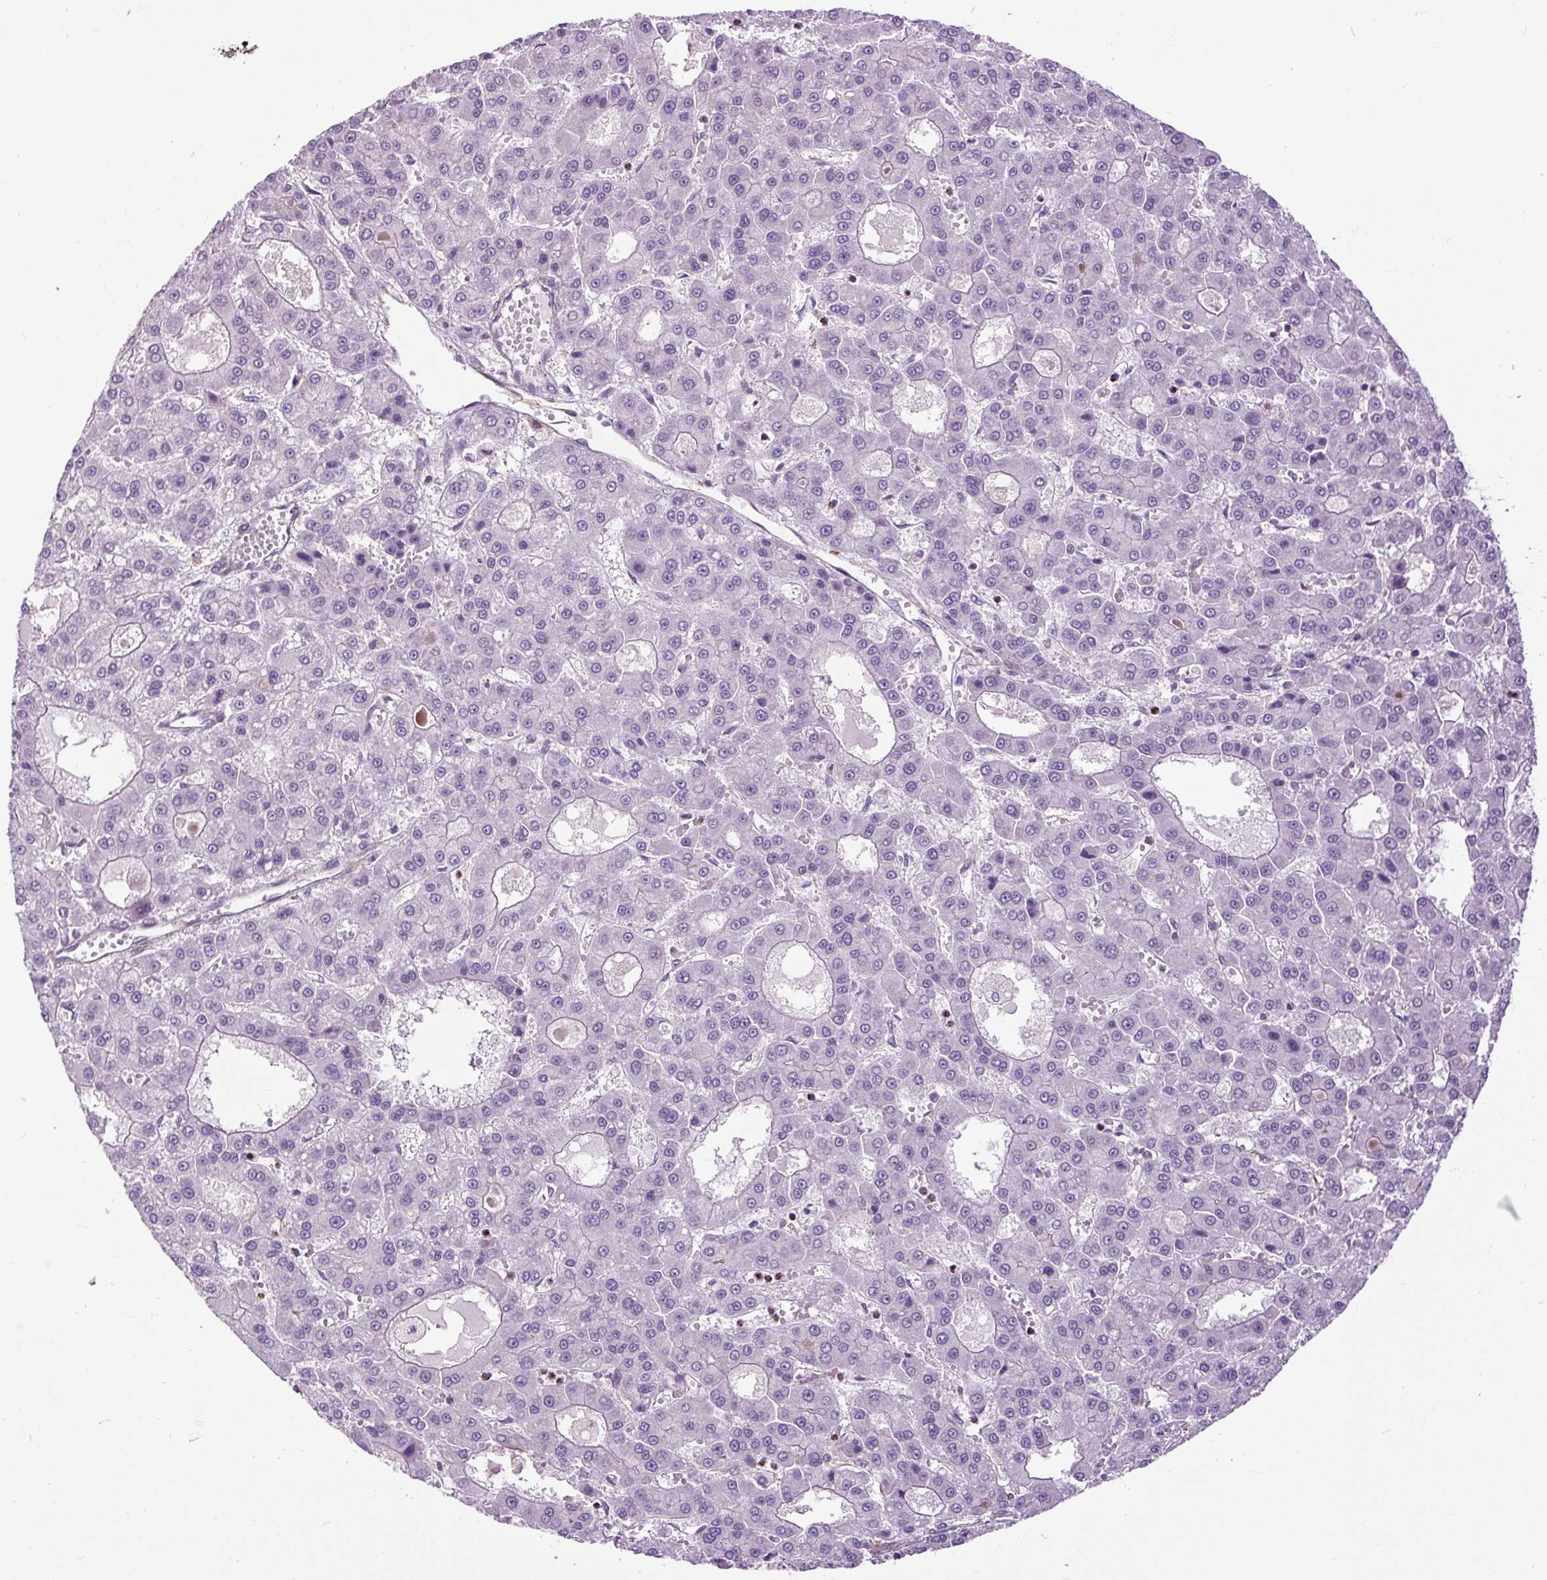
{"staining": {"intensity": "negative", "quantity": "none", "location": "none"}, "tissue": "liver cancer", "cell_type": "Tumor cells", "image_type": "cancer", "snomed": [{"axis": "morphology", "description": "Carcinoma, Hepatocellular, NOS"}, {"axis": "topography", "description": "Liver"}], "caption": "A micrograph of liver cancer (hepatocellular carcinoma) stained for a protein demonstrates no brown staining in tumor cells.", "gene": "ZNF197", "patient": {"sex": "male", "age": 70}}